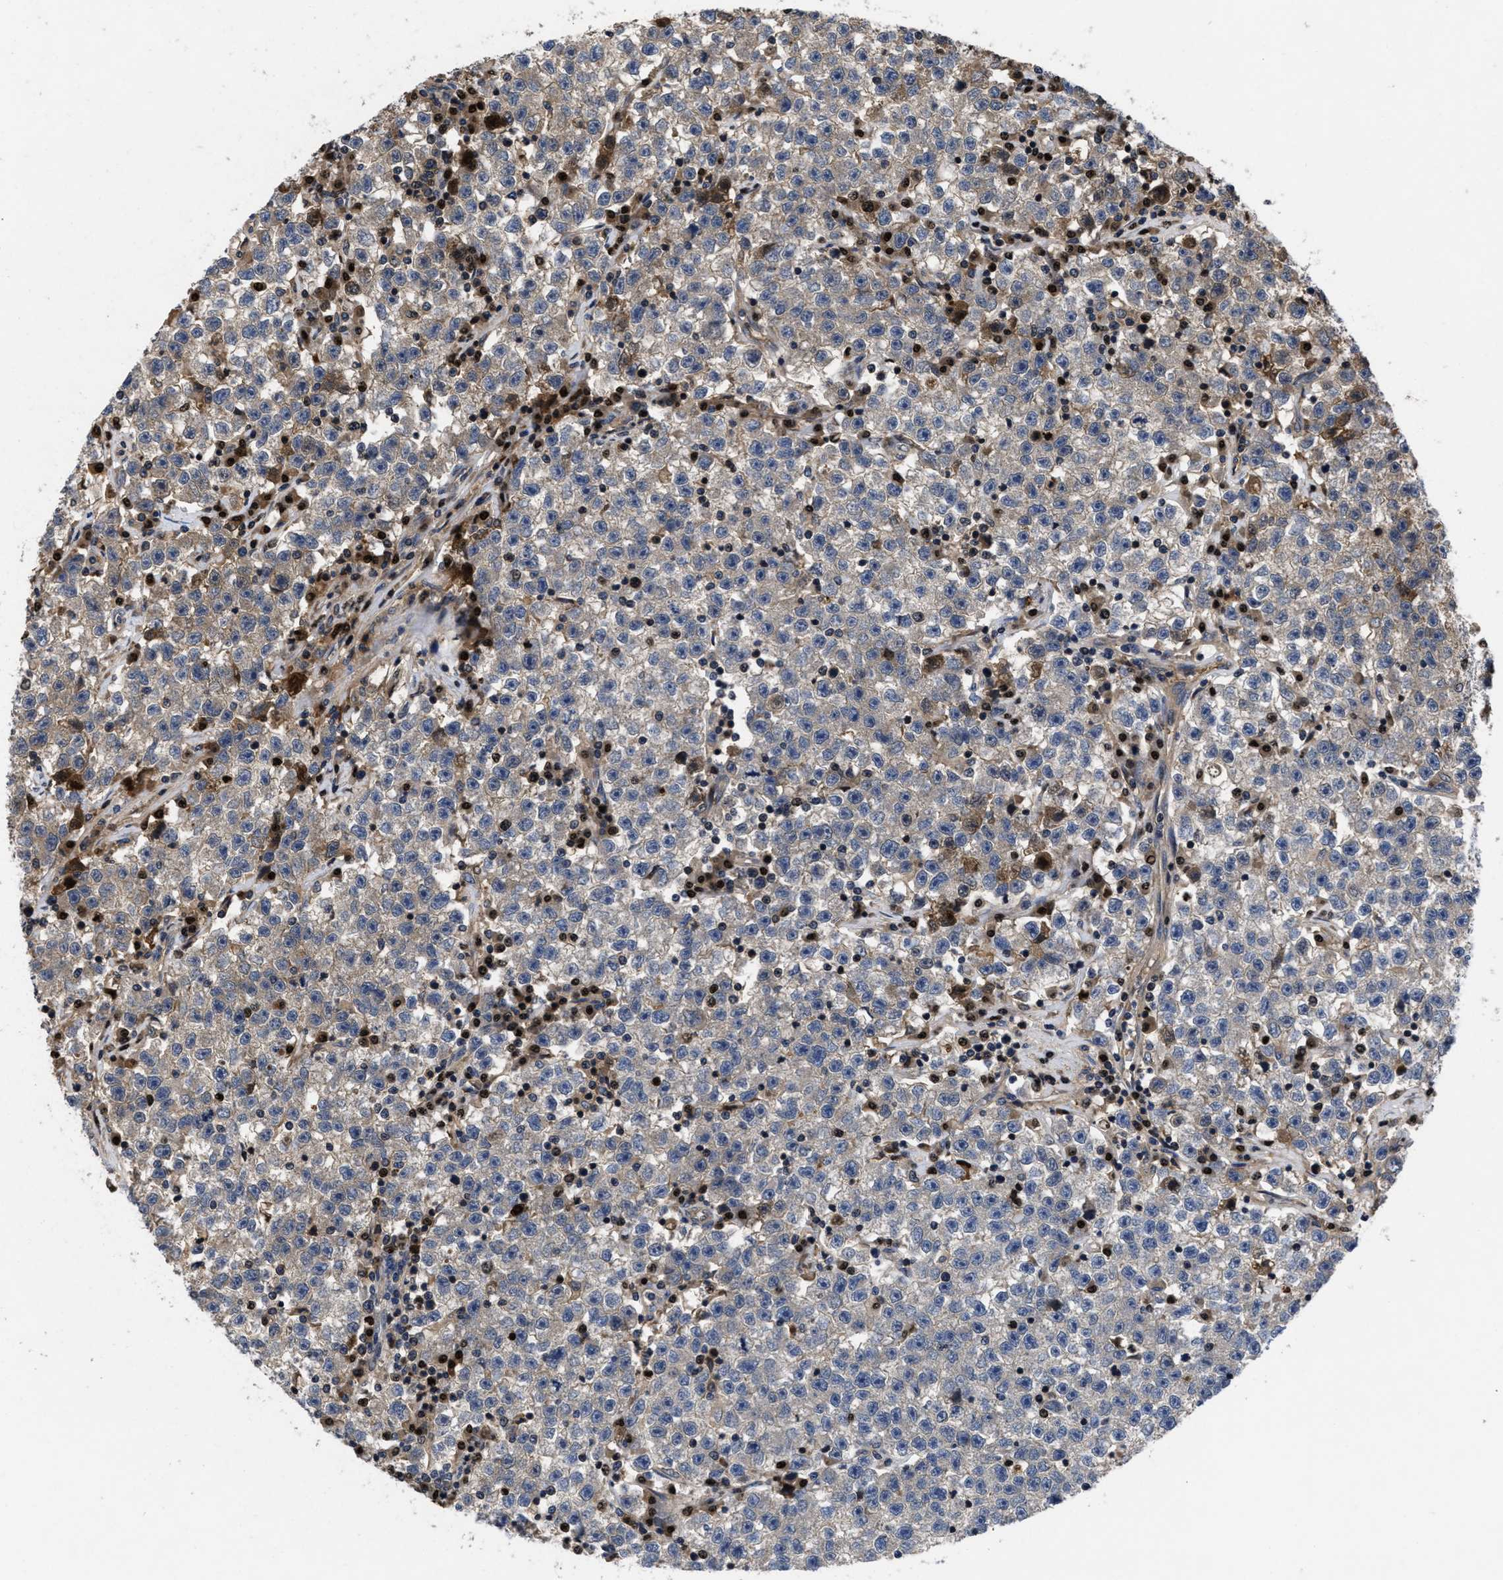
{"staining": {"intensity": "weak", "quantity": ">75%", "location": "cytoplasmic/membranous"}, "tissue": "testis cancer", "cell_type": "Tumor cells", "image_type": "cancer", "snomed": [{"axis": "morphology", "description": "Seminoma, NOS"}, {"axis": "topography", "description": "Testis"}], "caption": "Approximately >75% of tumor cells in seminoma (testis) exhibit weak cytoplasmic/membranous protein staining as visualized by brown immunohistochemical staining.", "gene": "FAM200A", "patient": {"sex": "male", "age": 22}}